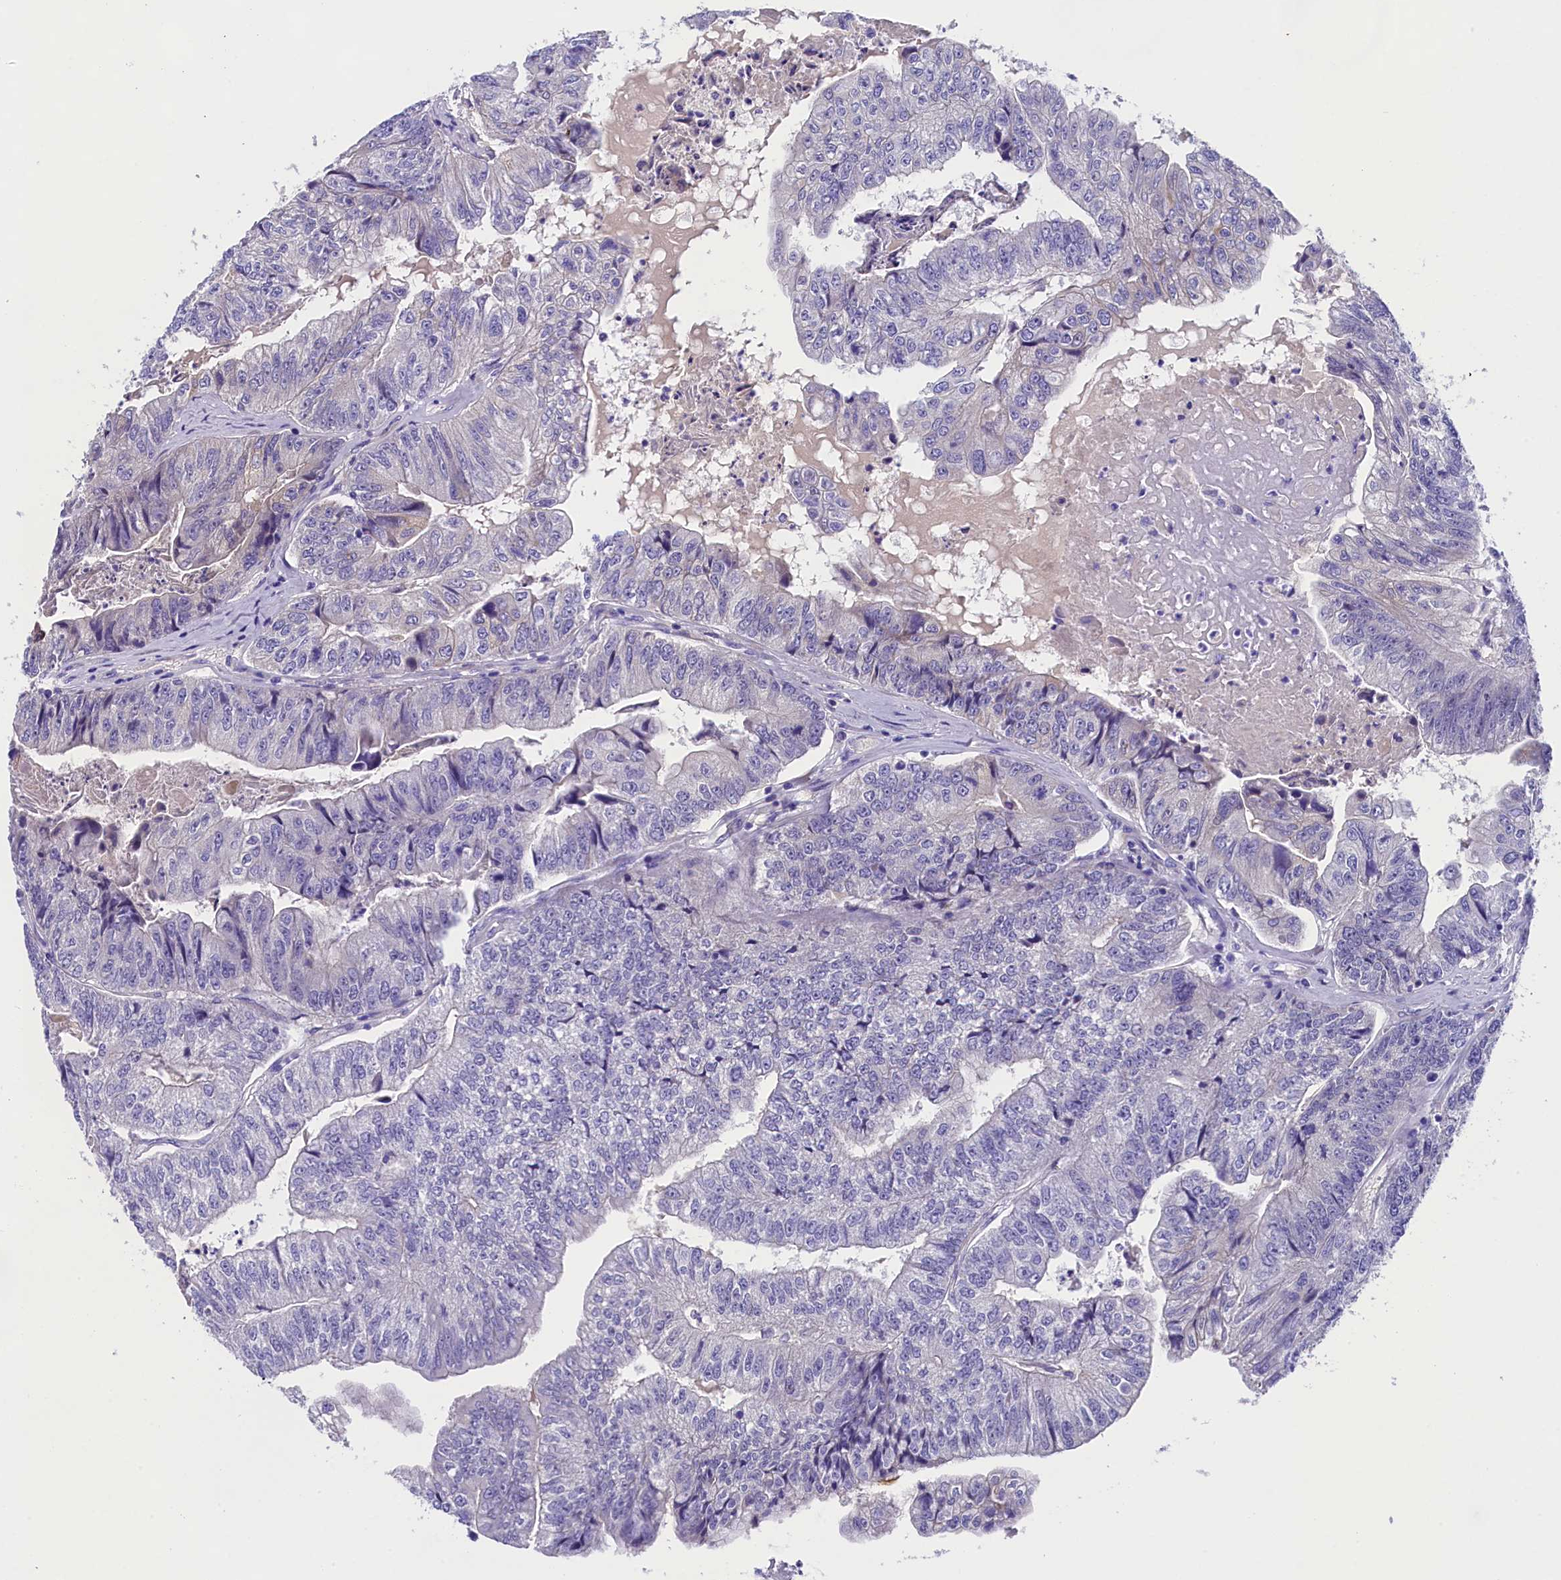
{"staining": {"intensity": "negative", "quantity": "none", "location": "none"}, "tissue": "colorectal cancer", "cell_type": "Tumor cells", "image_type": "cancer", "snomed": [{"axis": "morphology", "description": "Adenocarcinoma, NOS"}, {"axis": "topography", "description": "Colon"}], "caption": "Photomicrograph shows no significant protein positivity in tumor cells of colorectal cancer (adenocarcinoma). (Brightfield microscopy of DAB (3,3'-diaminobenzidine) immunohistochemistry (IHC) at high magnification).", "gene": "SOD3", "patient": {"sex": "female", "age": 67}}